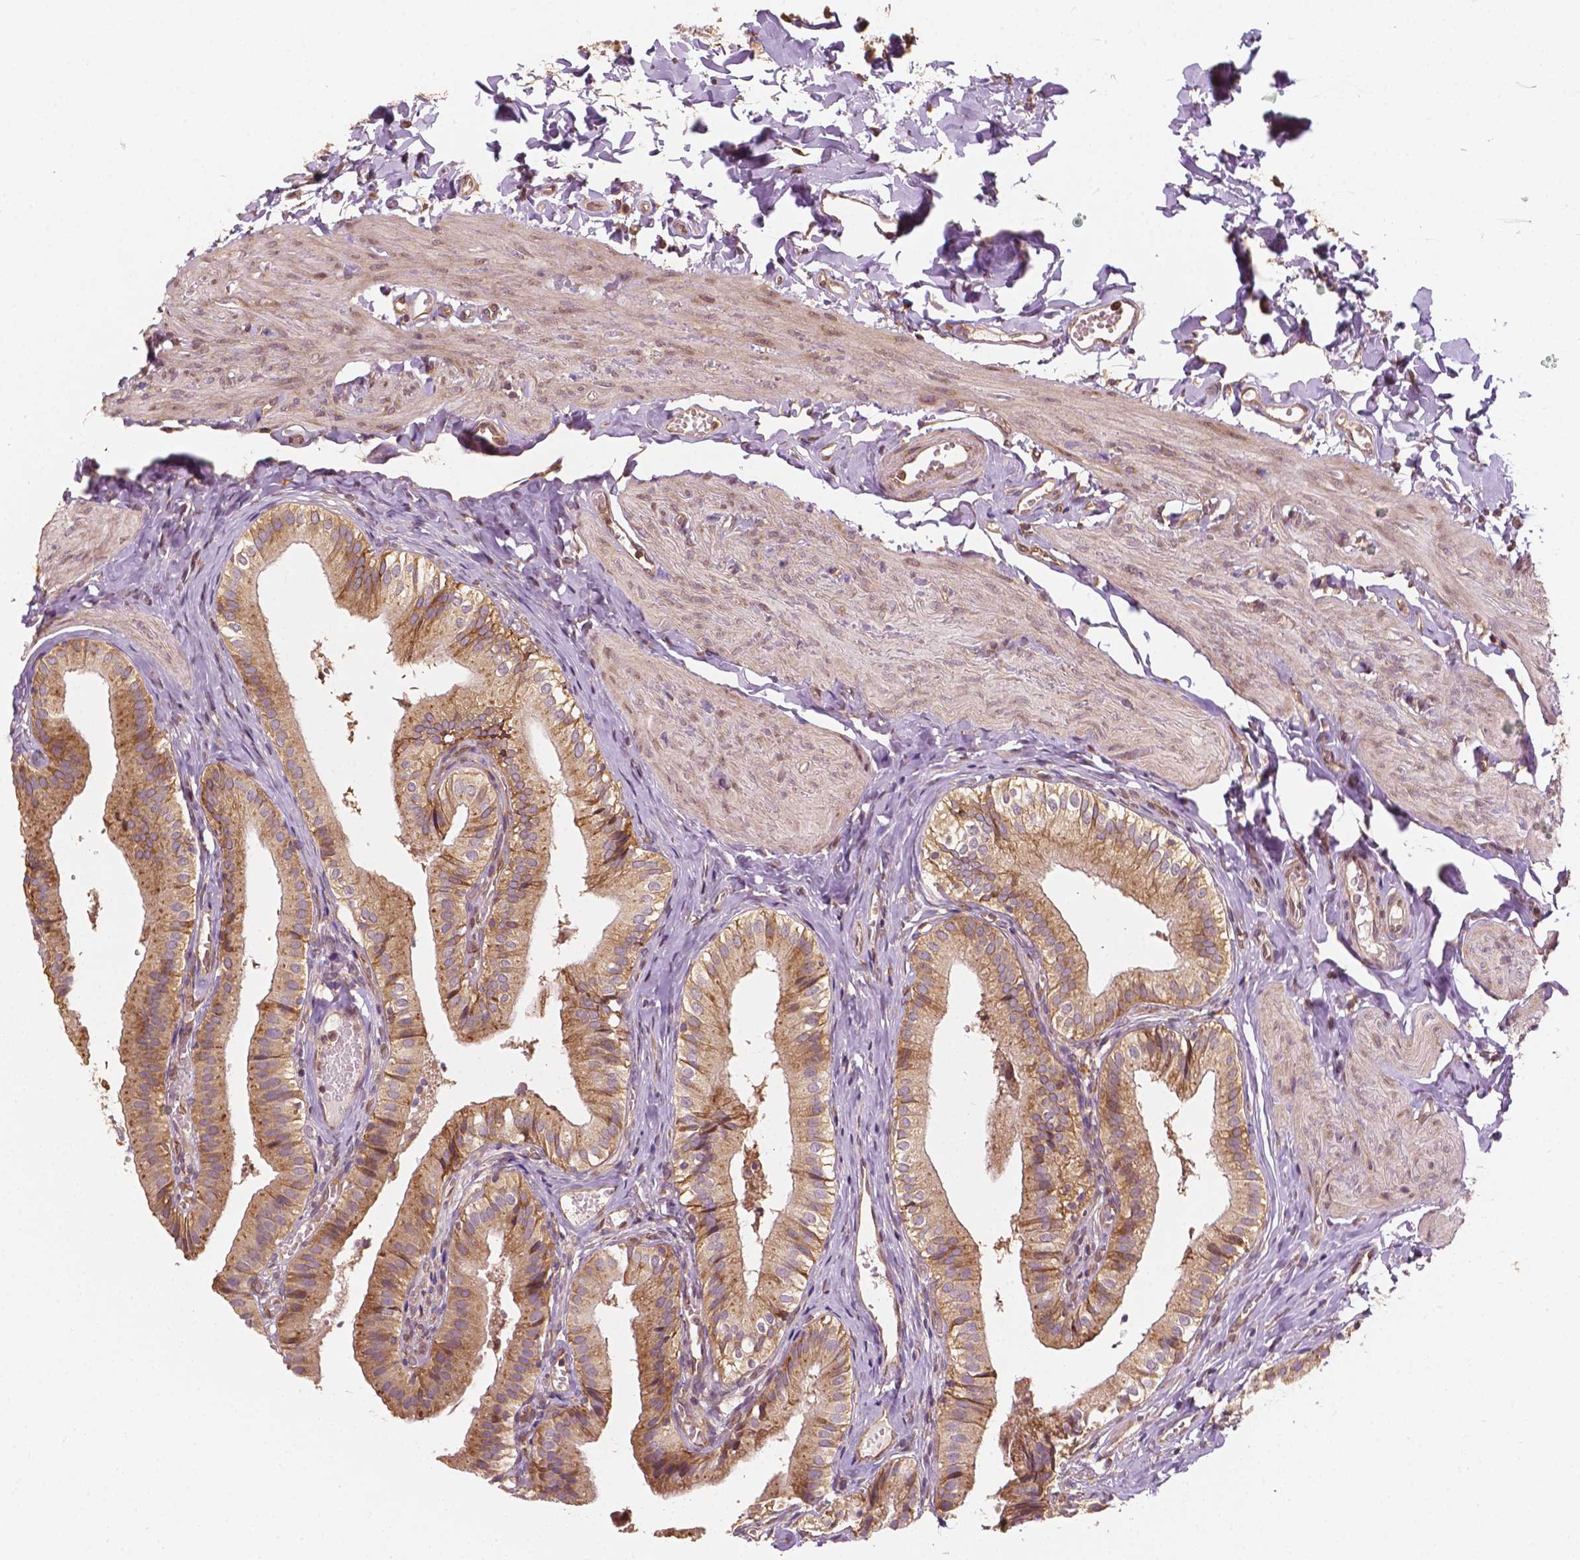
{"staining": {"intensity": "moderate", "quantity": ">75%", "location": "cytoplasmic/membranous"}, "tissue": "gallbladder", "cell_type": "Glandular cells", "image_type": "normal", "snomed": [{"axis": "morphology", "description": "Normal tissue, NOS"}, {"axis": "topography", "description": "Gallbladder"}], "caption": "Moderate cytoplasmic/membranous protein staining is identified in approximately >75% of glandular cells in gallbladder.", "gene": "G3BP1", "patient": {"sex": "female", "age": 47}}